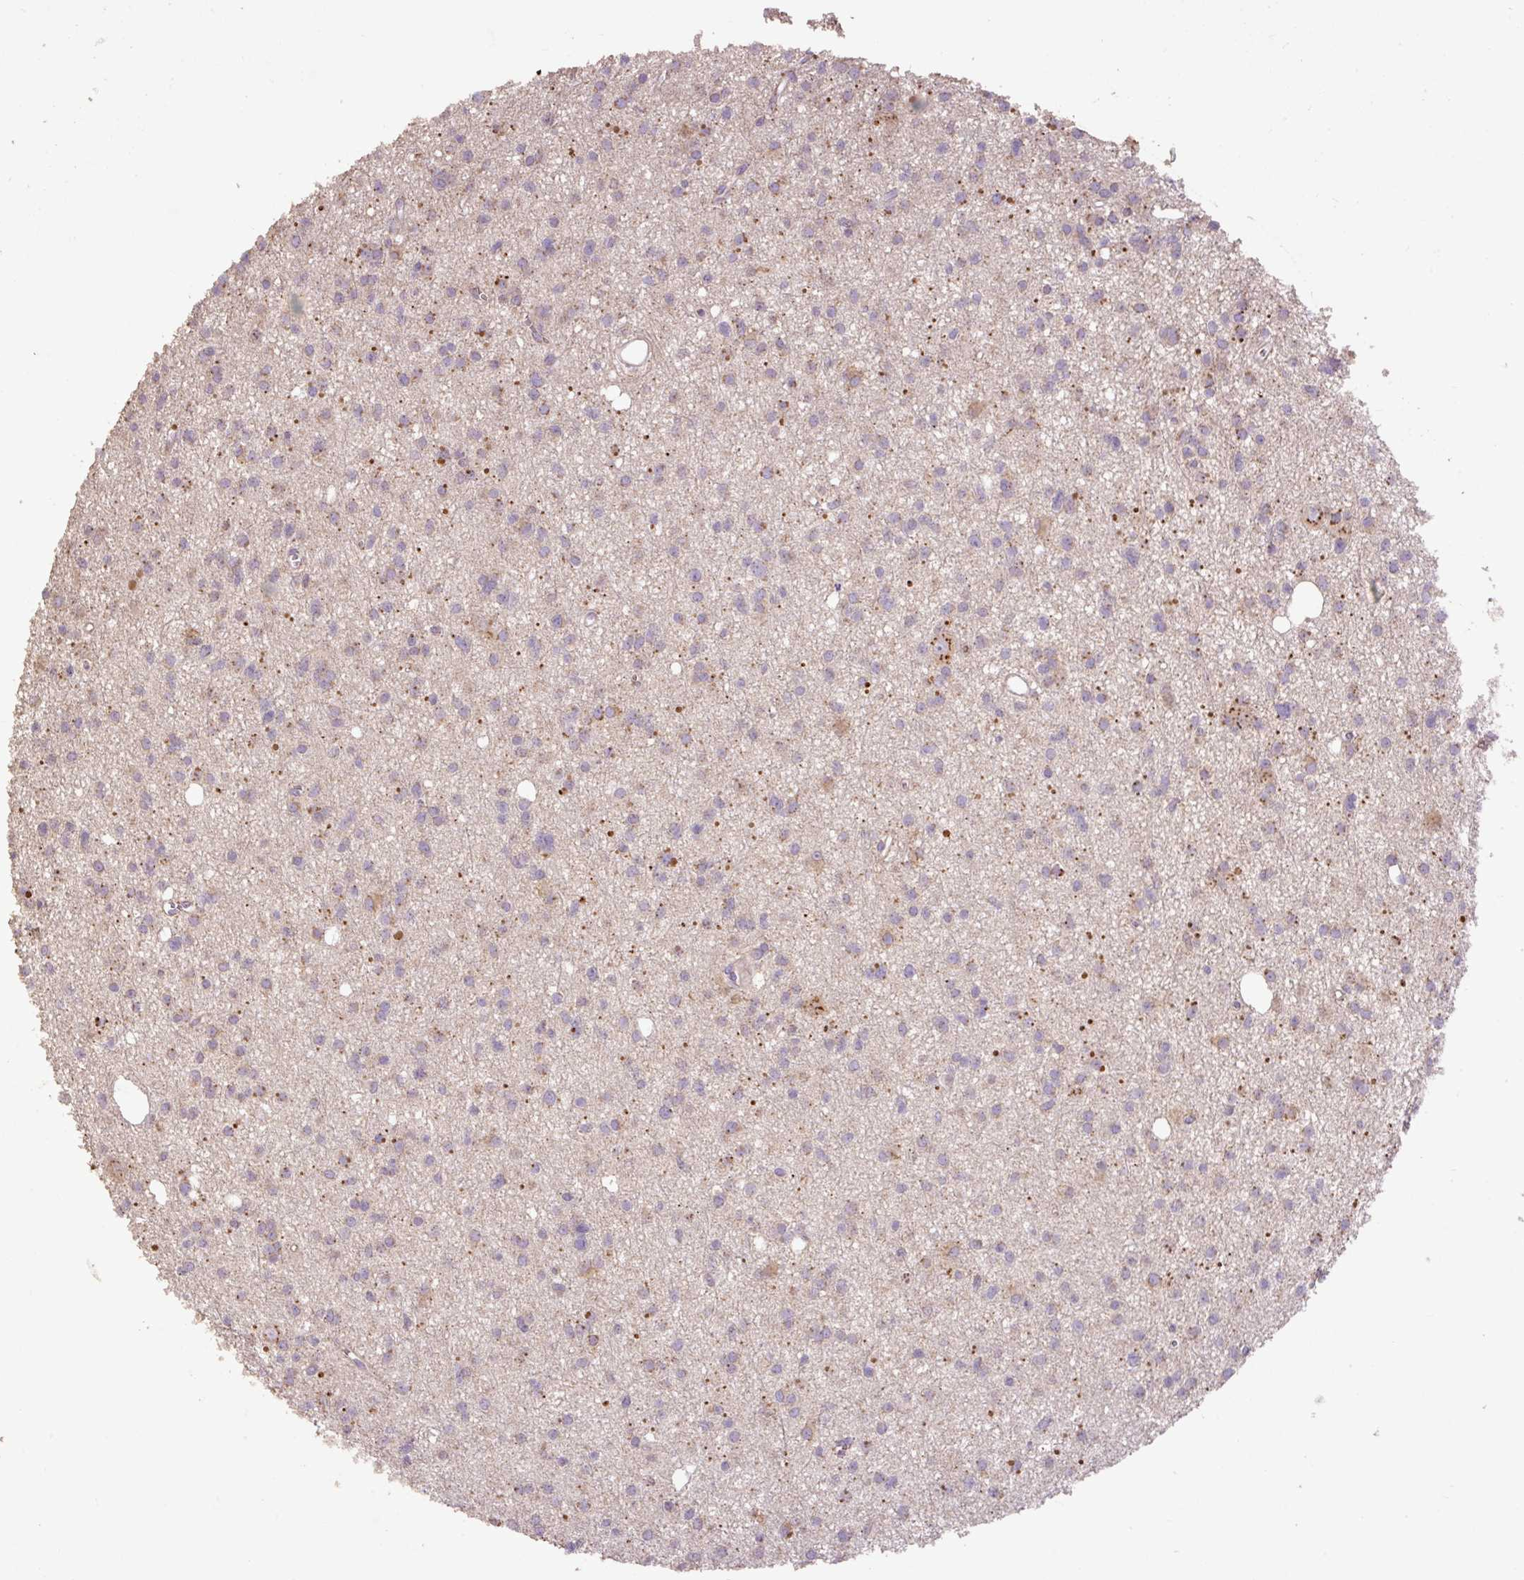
{"staining": {"intensity": "moderate", "quantity": "<25%", "location": "cytoplasmic/membranous"}, "tissue": "glioma", "cell_type": "Tumor cells", "image_type": "cancer", "snomed": [{"axis": "morphology", "description": "Glioma, malignant, High grade"}, {"axis": "topography", "description": "Brain"}], "caption": "Moderate cytoplasmic/membranous protein staining is seen in approximately <25% of tumor cells in malignant high-grade glioma.", "gene": "ABR", "patient": {"sex": "male", "age": 23}}